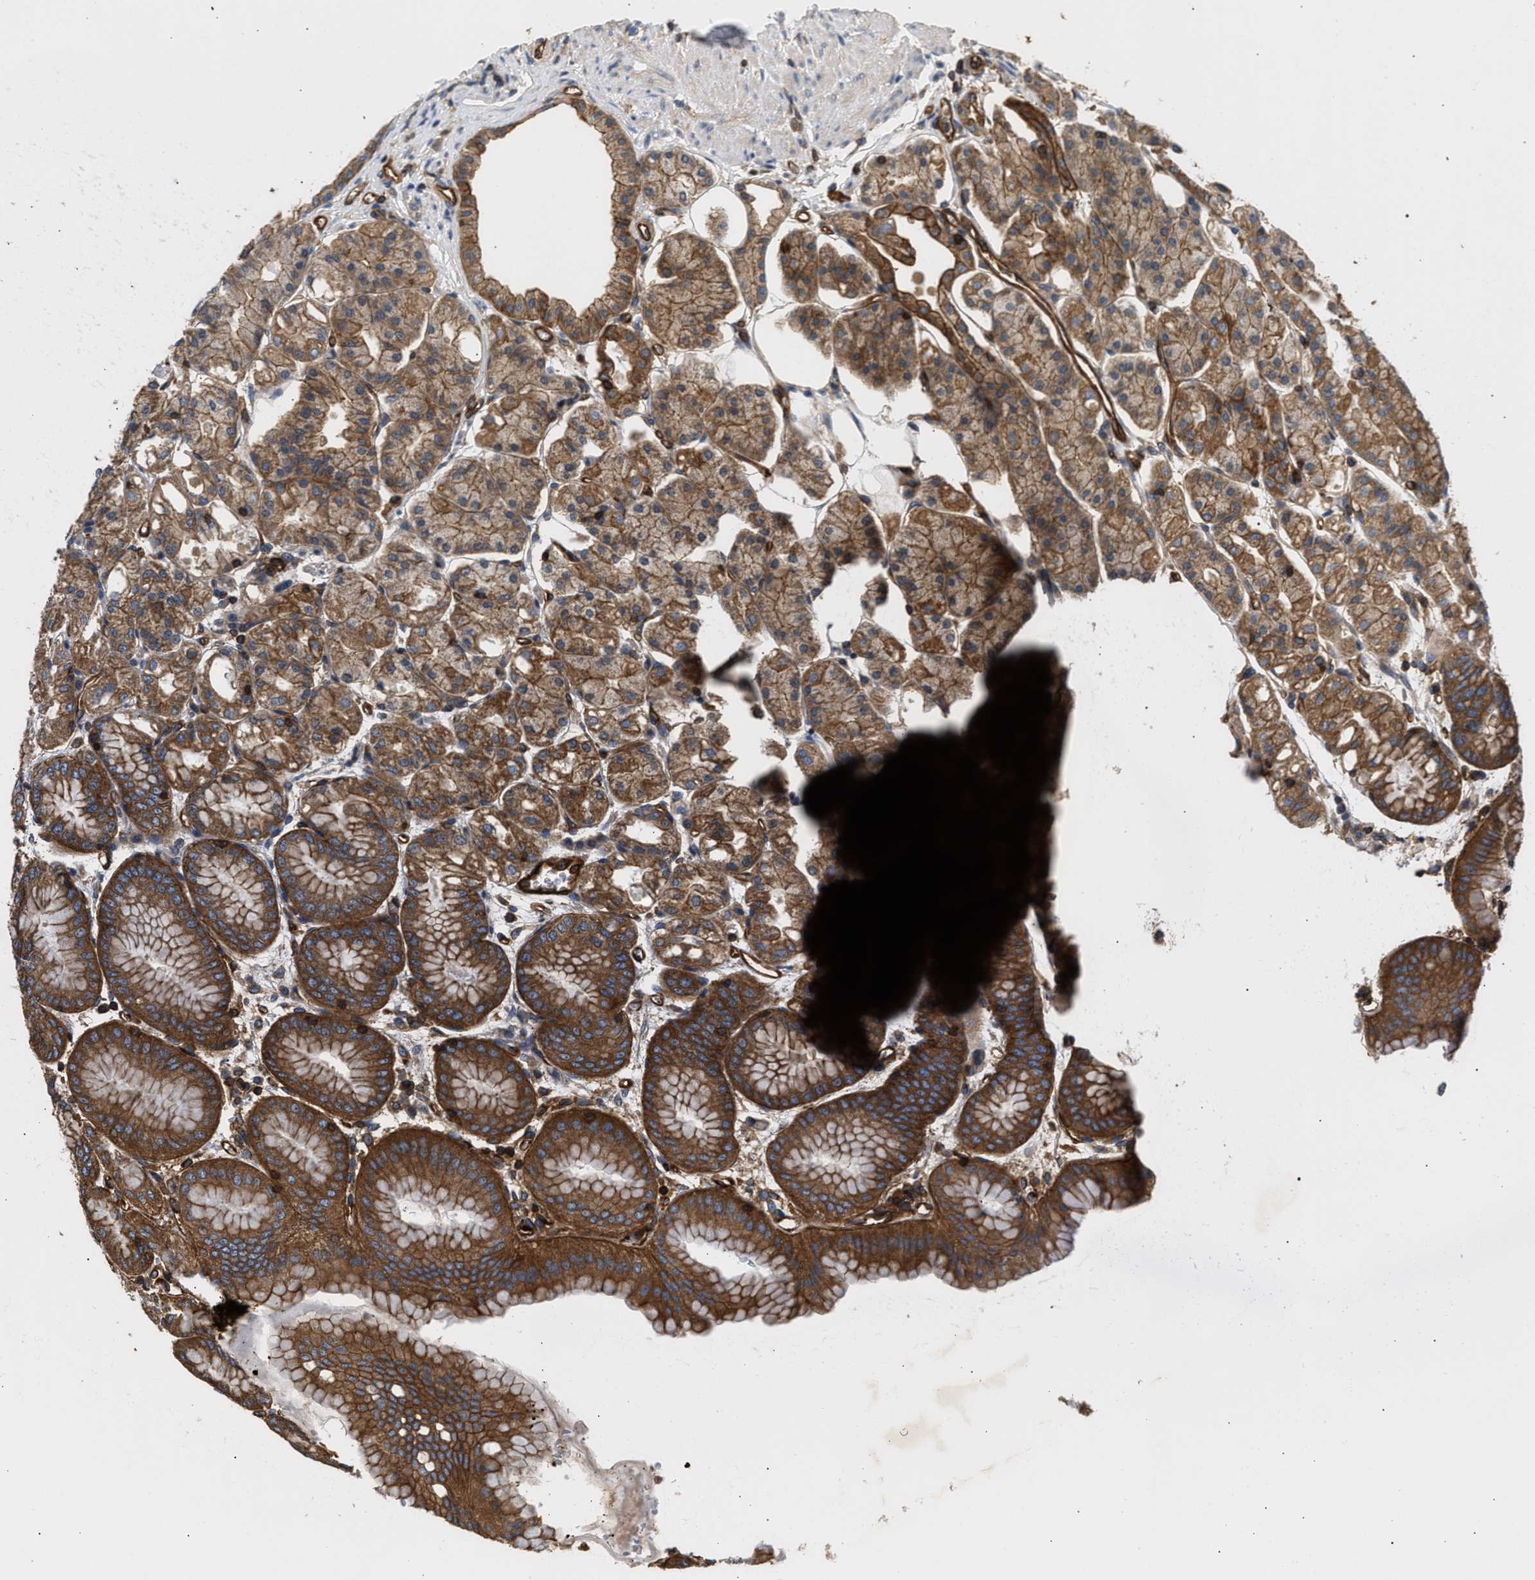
{"staining": {"intensity": "strong", "quantity": ">75%", "location": "cytoplasmic/membranous"}, "tissue": "stomach", "cell_type": "Glandular cells", "image_type": "normal", "snomed": [{"axis": "morphology", "description": "Normal tissue, NOS"}, {"axis": "topography", "description": "Stomach, lower"}], "caption": "Human stomach stained for a protein (brown) exhibits strong cytoplasmic/membranous positive positivity in about >75% of glandular cells.", "gene": "SAMD9L", "patient": {"sex": "male", "age": 71}}